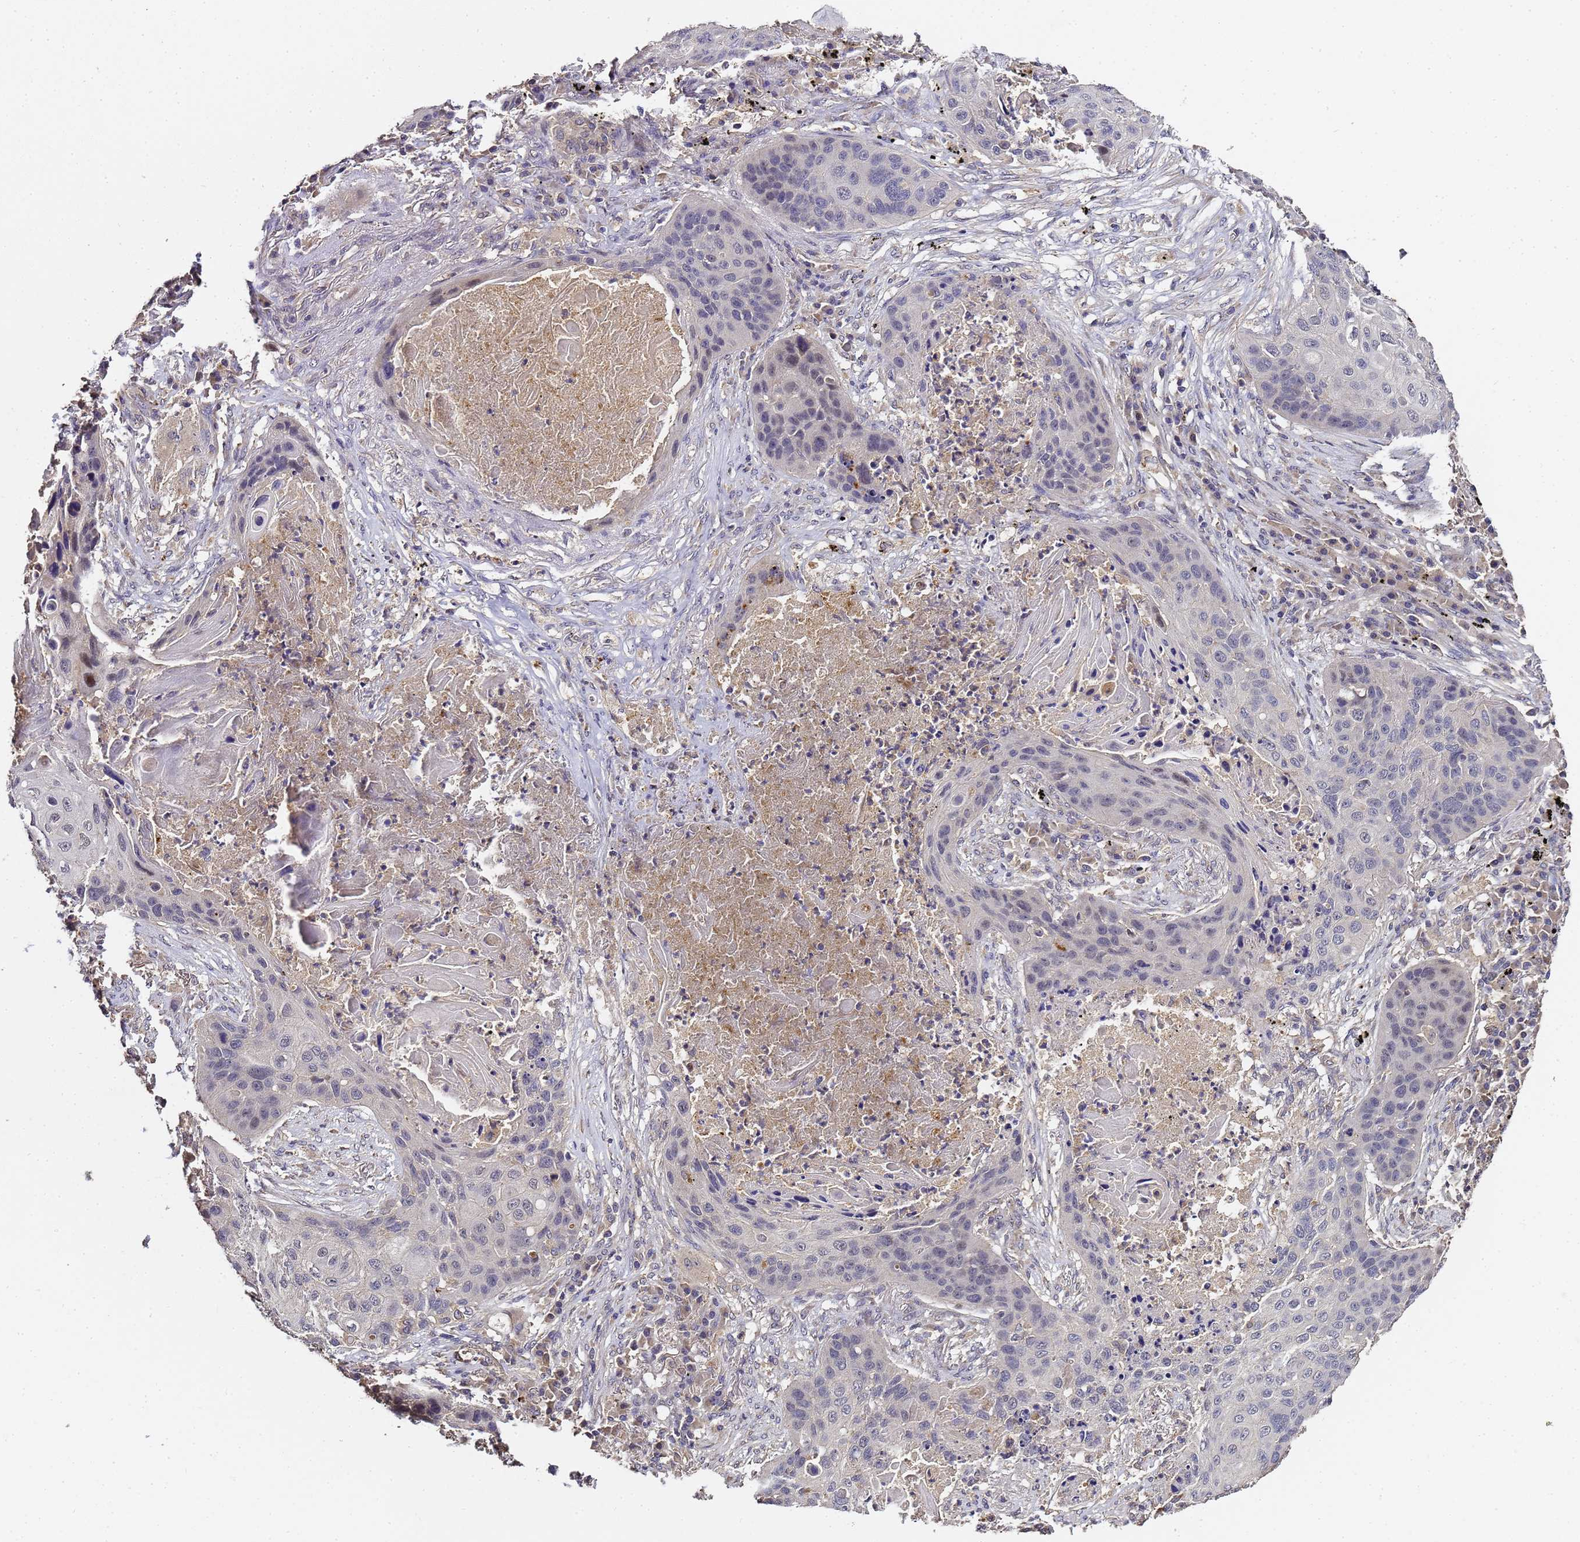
{"staining": {"intensity": "weak", "quantity": "<25%", "location": "nuclear"}, "tissue": "lung cancer", "cell_type": "Tumor cells", "image_type": "cancer", "snomed": [{"axis": "morphology", "description": "Squamous cell carcinoma, NOS"}, {"axis": "topography", "description": "Lung"}], "caption": "DAB immunohistochemical staining of lung cancer (squamous cell carcinoma) displays no significant staining in tumor cells. (Stains: DAB IHC with hematoxylin counter stain, Microscopy: brightfield microscopy at high magnification).", "gene": "LGI4", "patient": {"sex": "female", "age": 63}}